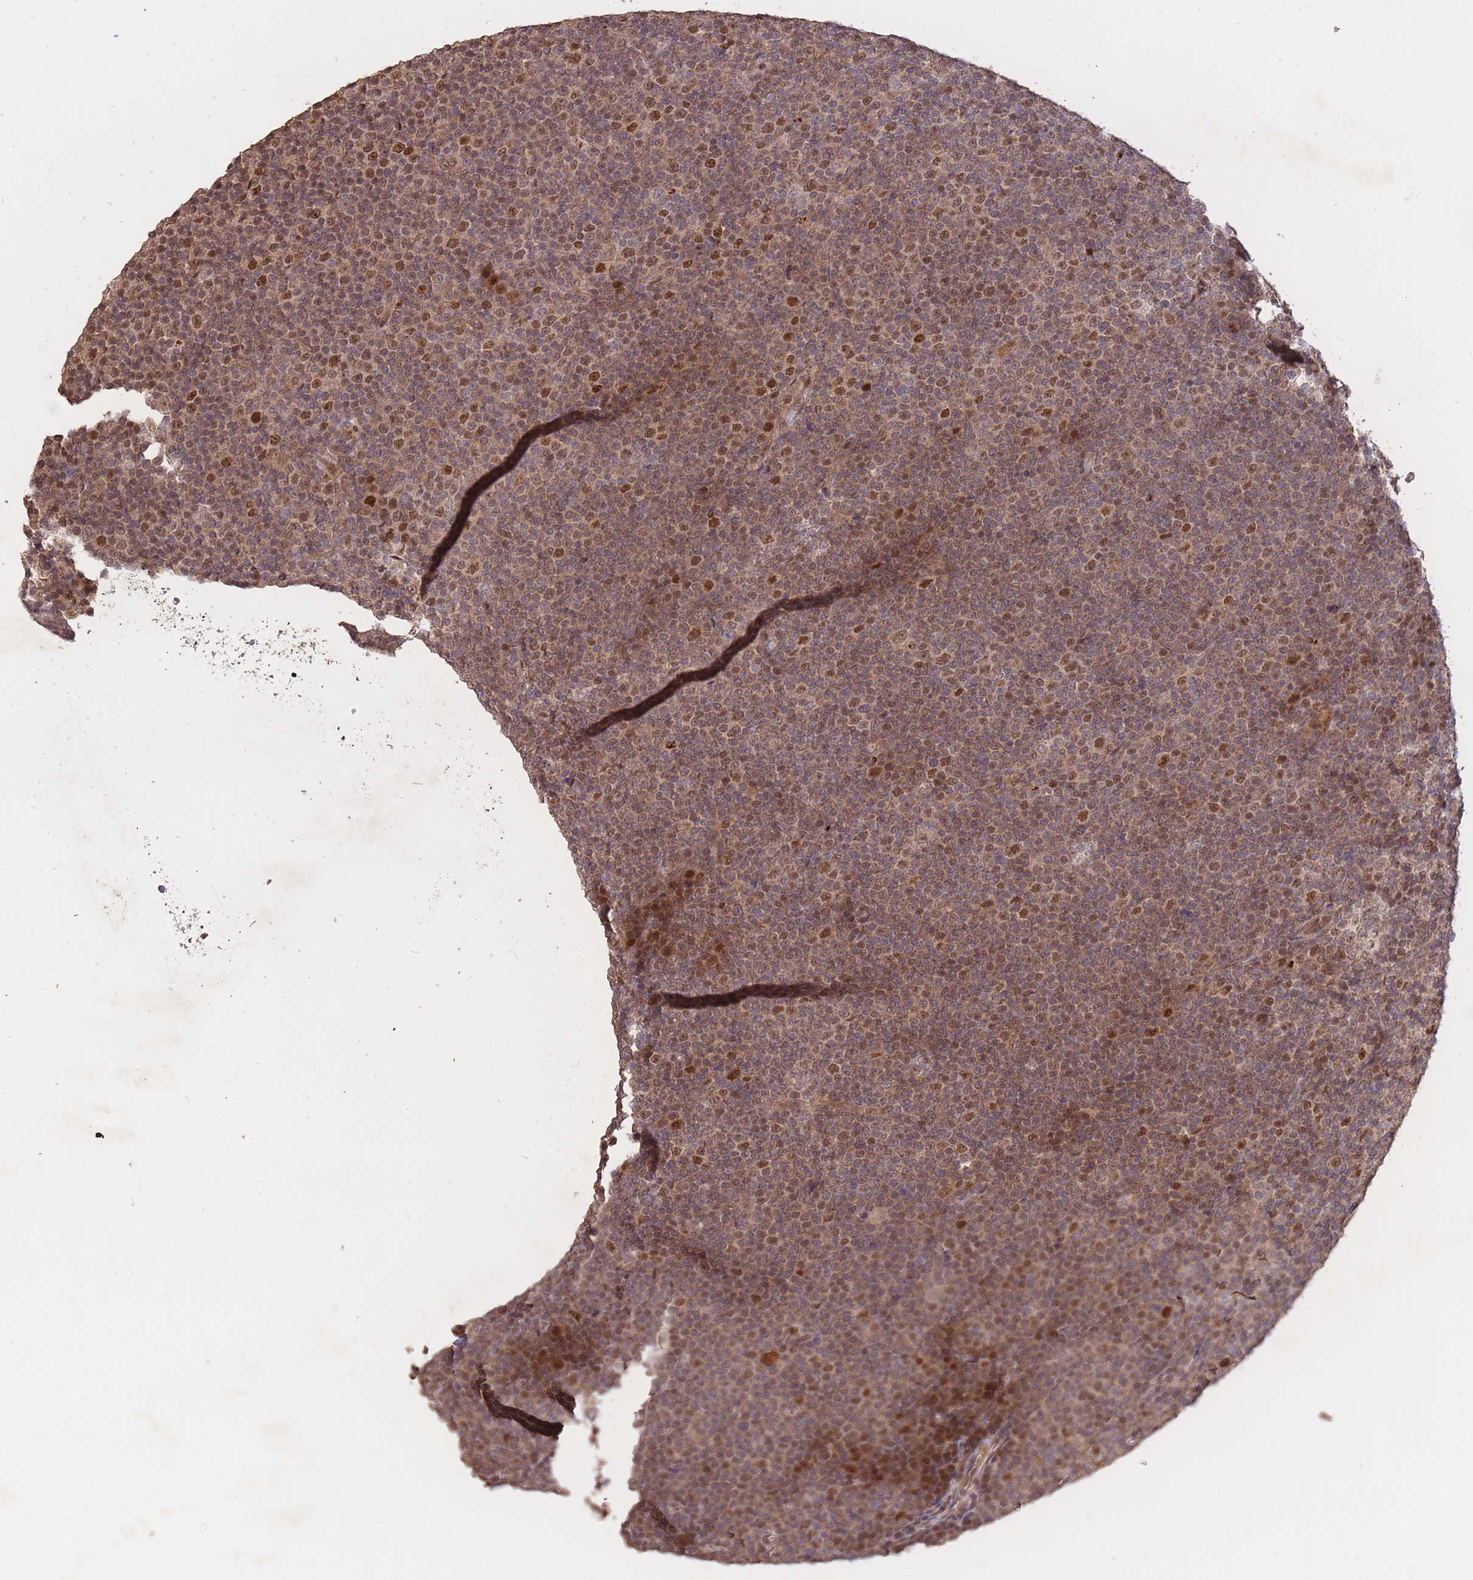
{"staining": {"intensity": "moderate", "quantity": "25%-75%", "location": "cytoplasmic/membranous,nuclear"}, "tissue": "lymphoma", "cell_type": "Tumor cells", "image_type": "cancer", "snomed": [{"axis": "morphology", "description": "Malignant lymphoma, non-Hodgkin's type, Low grade"}, {"axis": "topography", "description": "Lymph node"}], "caption": "High-power microscopy captured an immunohistochemistry (IHC) micrograph of lymphoma, revealing moderate cytoplasmic/membranous and nuclear staining in about 25%-75% of tumor cells. (Brightfield microscopy of DAB IHC at high magnification).", "gene": "RGS14", "patient": {"sex": "female", "age": 67}}